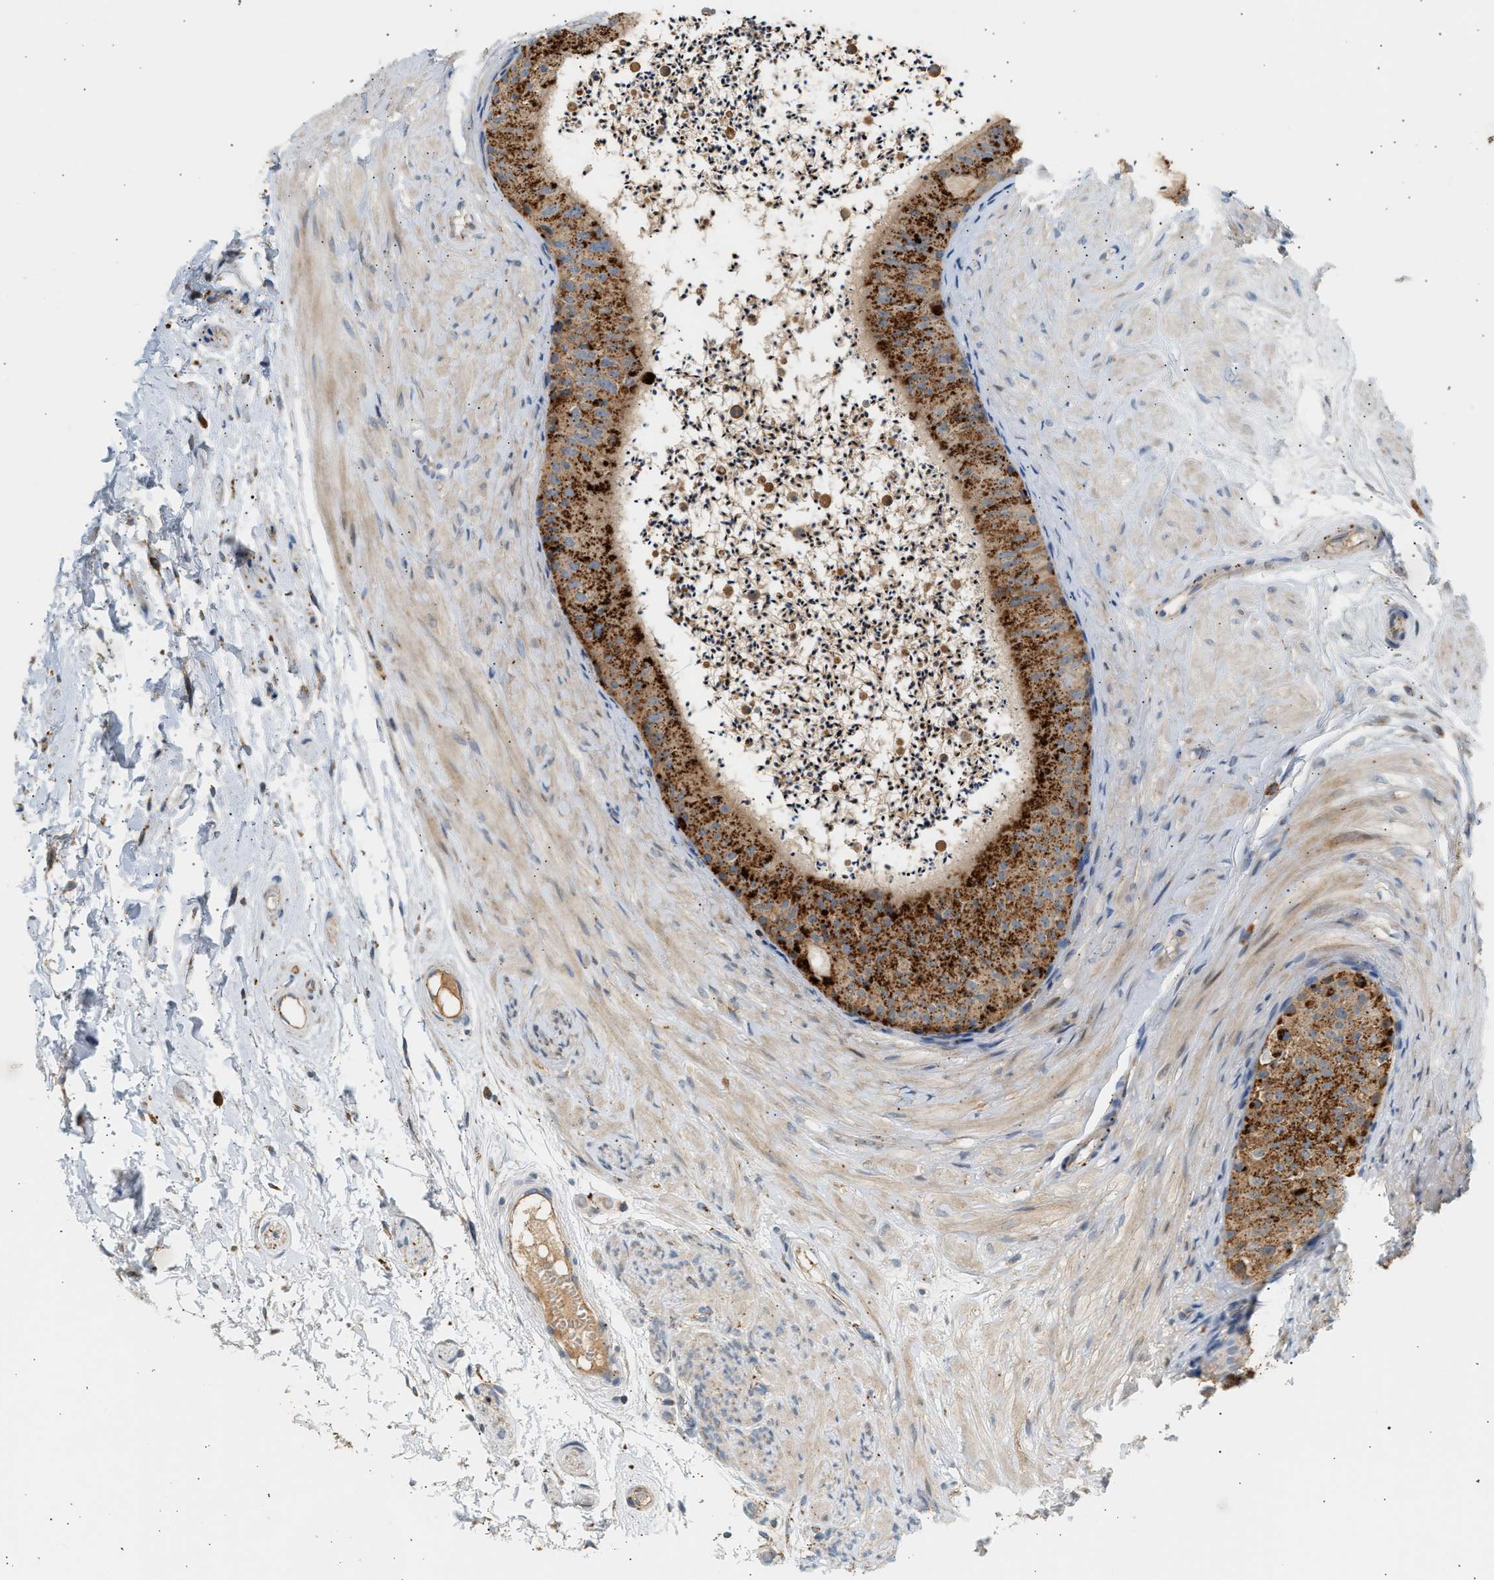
{"staining": {"intensity": "strong", "quantity": ">75%", "location": "cytoplasmic/membranous"}, "tissue": "epididymis", "cell_type": "Glandular cells", "image_type": "normal", "snomed": [{"axis": "morphology", "description": "Normal tissue, NOS"}, {"axis": "topography", "description": "Epididymis"}], "caption": "DAB (3,3'-diaminobenzidine) immunohistochemical staining of normal human epididymis exhibits strong cytoplasmic/membranous protein positivity in about >75% of glandular cells.", "gene": "ENTHD1", "patient": {"sex": "male", "age": 56}}